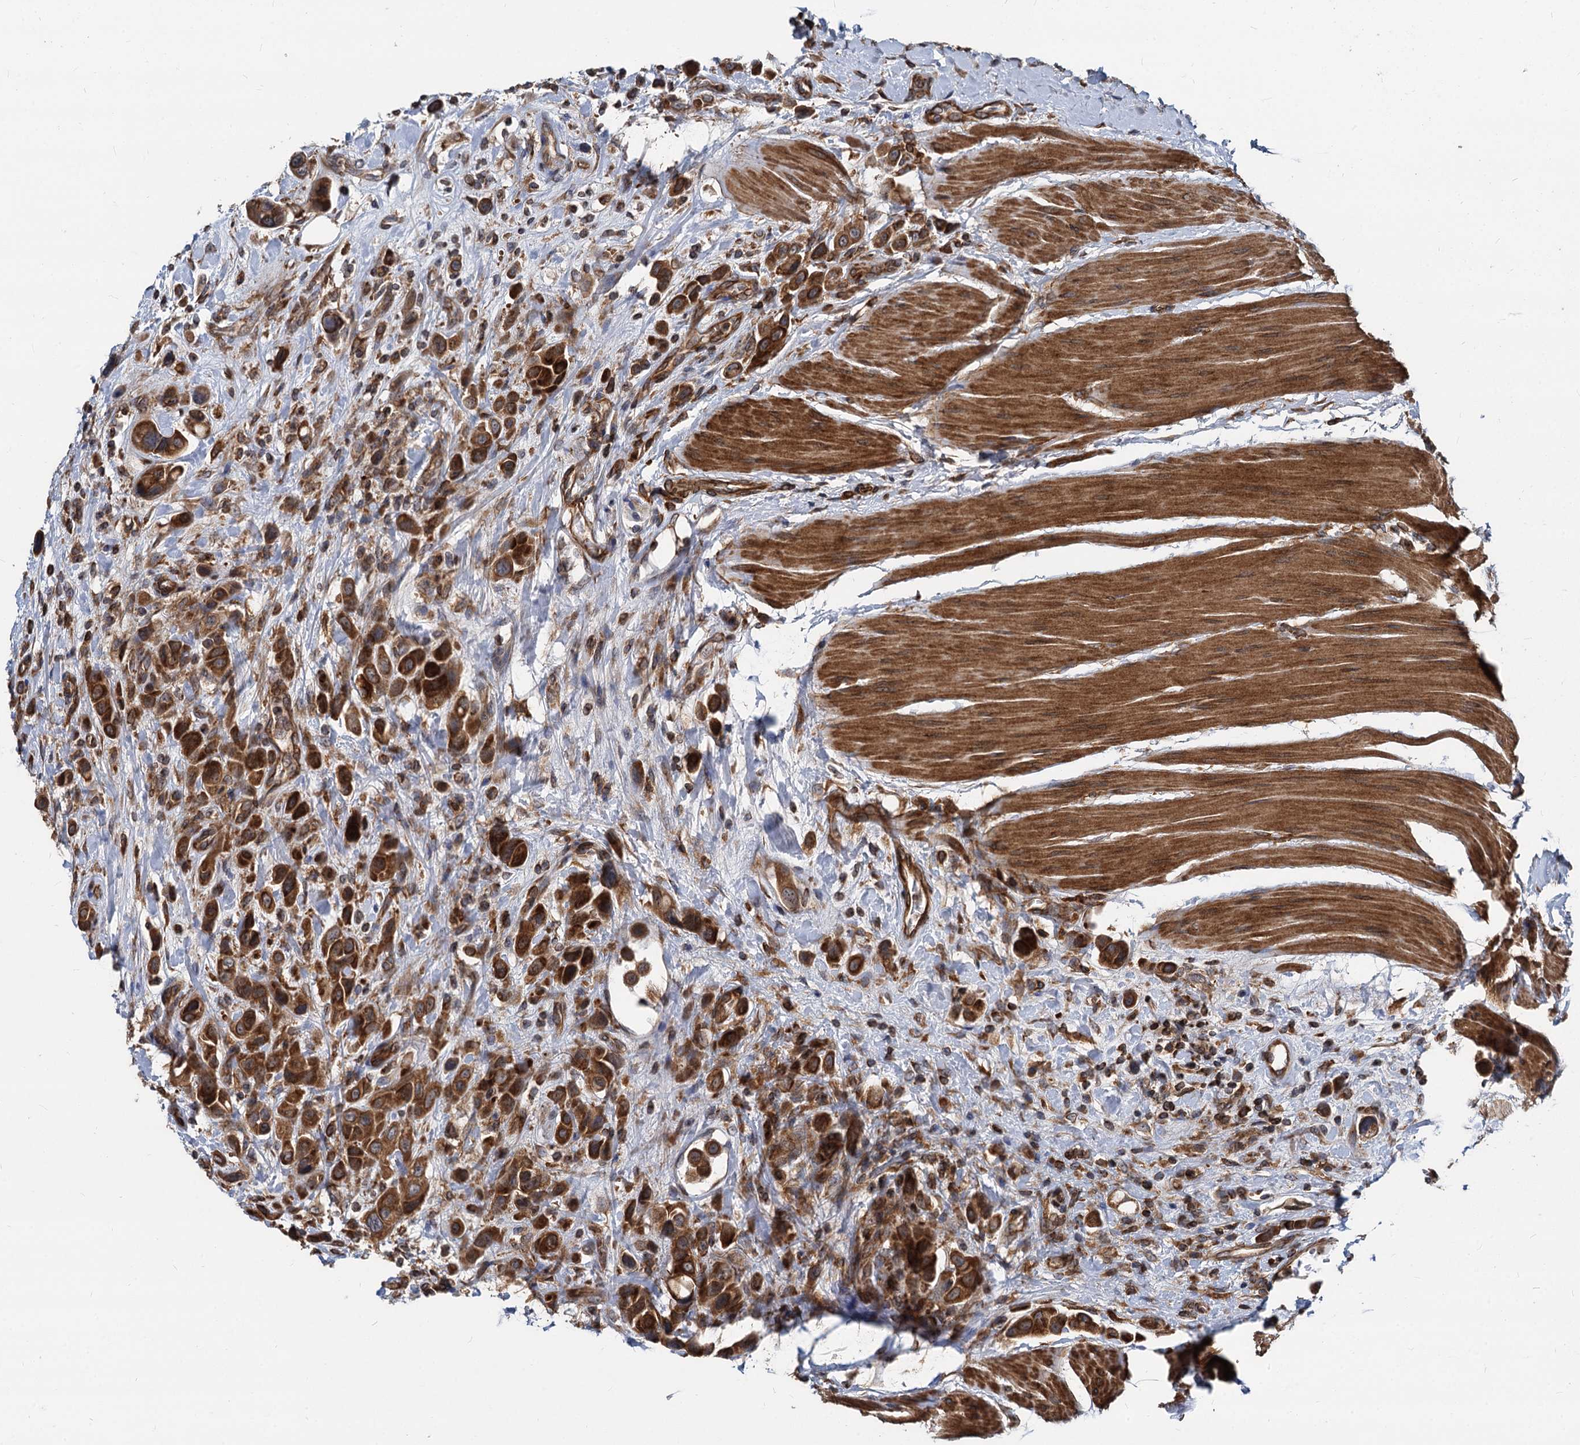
{"staining": {"intensity": "strong", "quantity": ">75%", "location": "cytoplasmic/membranous"}, "tissue": "urothelial cancer", "cell_type": "Tumor cells", "image_type": "cancer", "snomed": [{"axis": "morphology", "description": "Urothelial carcinoma, High grade"}, {"axis": "topography", "description": "Urinary bladder"}], "caption": "Immunohistochemistry micrograph of human urothelial cancer stained for a protein (brown), which exhibits high levels of strong cytoplasmic/membranous positivity in about >75% of tumor cells.", "gene": "STIM1", "patient": {"sex": "male", "age": 50}}